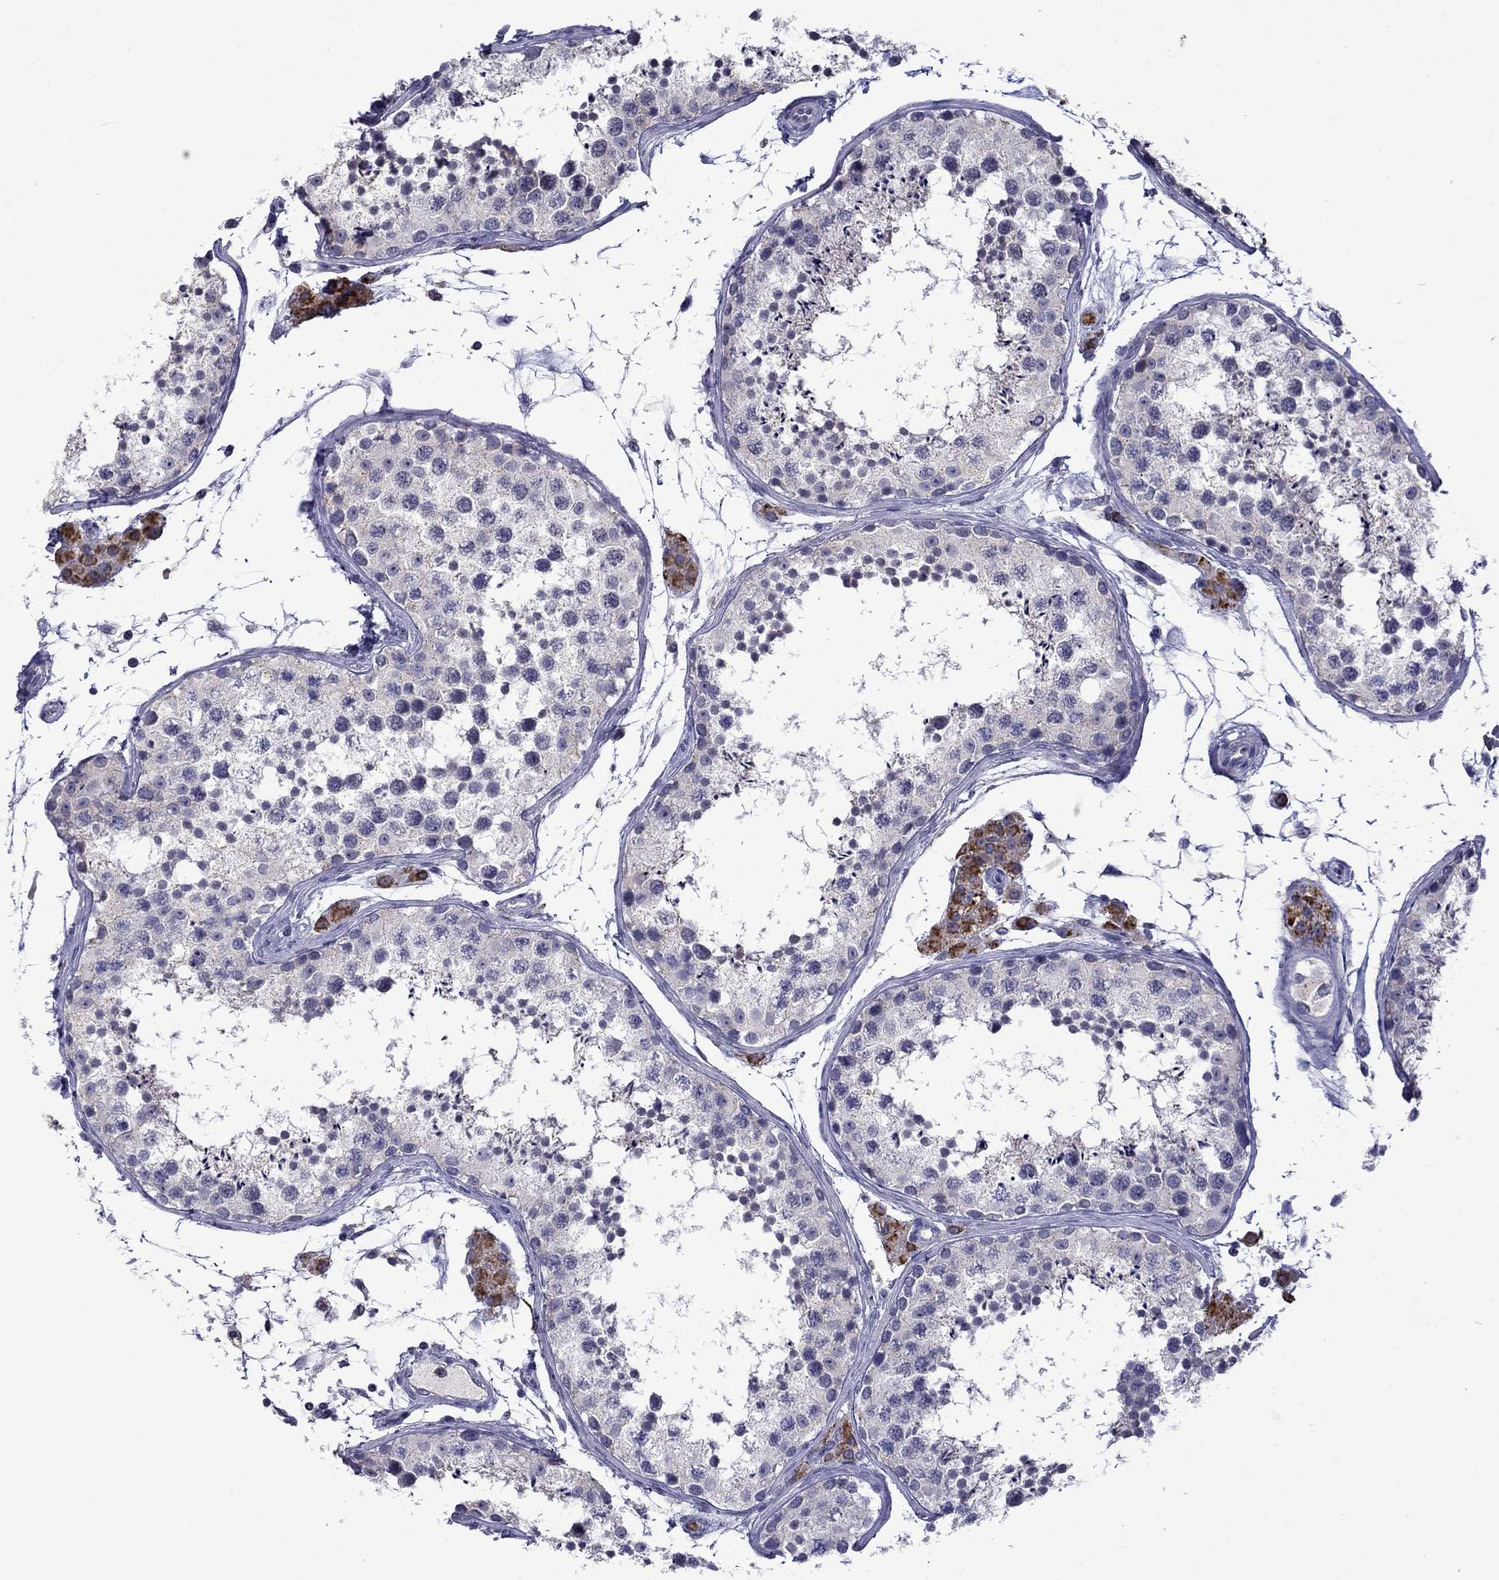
{"staining": {"intensity": "negative", "quantity": "none", "location": "none"}, "tissue": "testis", "cell_type": "Cells in seminiferous ducts", "image_type": "normal", "snomed": [{"axis": "morphology", "description": "Normal tissue, NOS"}, {"axis": "topography", "description": "Testis"}], "caption": "Immunohistochemistry photomicrograph of unremarkable testis: testis stained with DAB (3,3'-diaminobenzidine) displays no significant protein staining in cells in seminiferous ducts.", "gene": "STAR", "patient": {"sex": "male", "age": 41}}